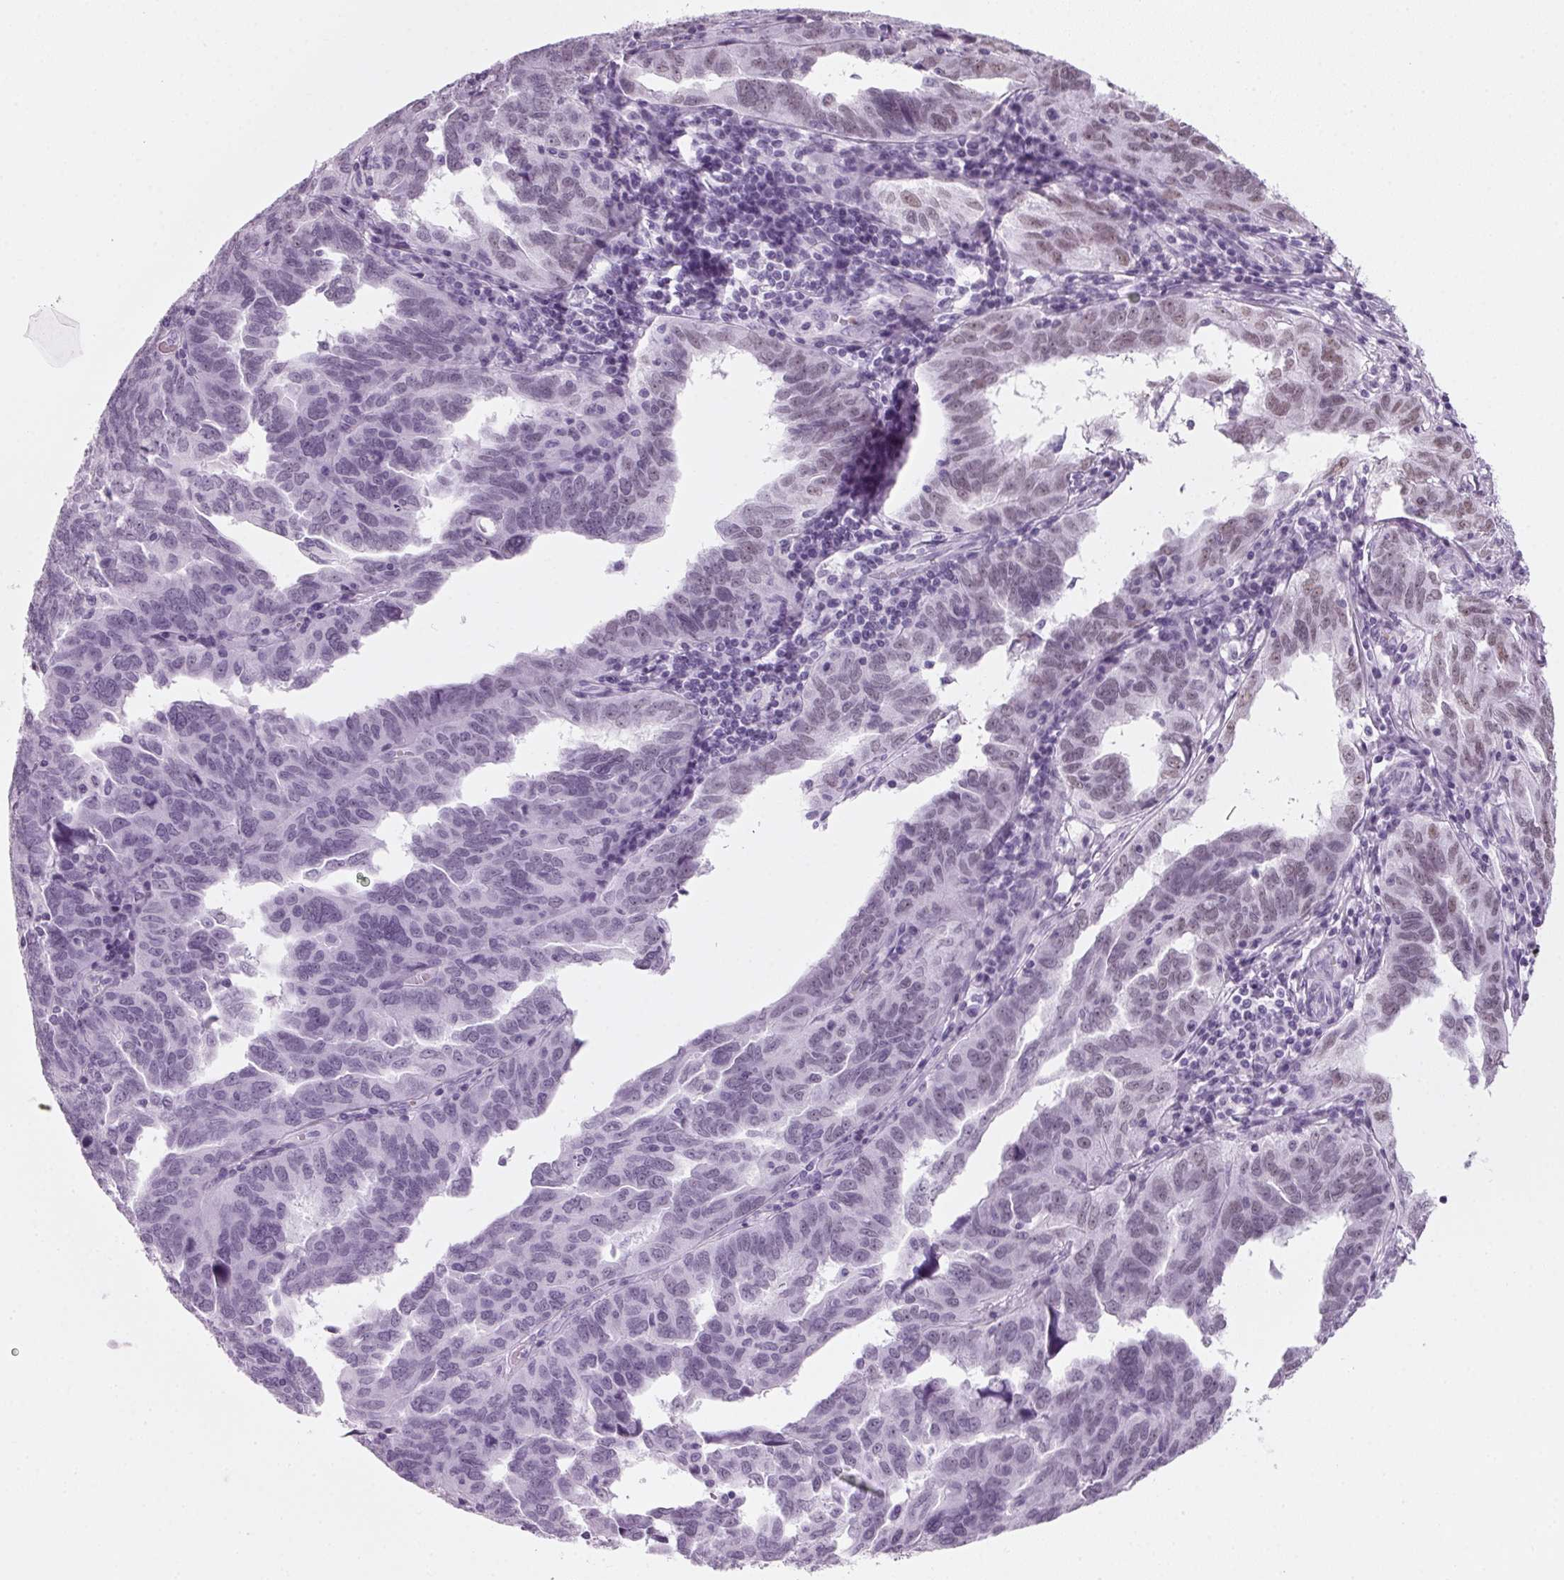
{"staining": {"intensity": "weak", "quantity": "<25%", "location": "nuclear"}, "tissue": "ovarian cancer", "cell_type": "Tumor cells", "image_type": "cancer", "snomed": [{"axis": "morphology", "description": "Cystadenocarcinoma, serous, NOS"}, {"axis": "topography", "description": "Ovary"}], "caption": "This is a photomicrograph of IHC staining of ovarian serous cystadenocarcinoma, which shows no staining in tumor cells.", "gene": "DNTTIP2", "patient": {"sex": "female", "age": 64}}